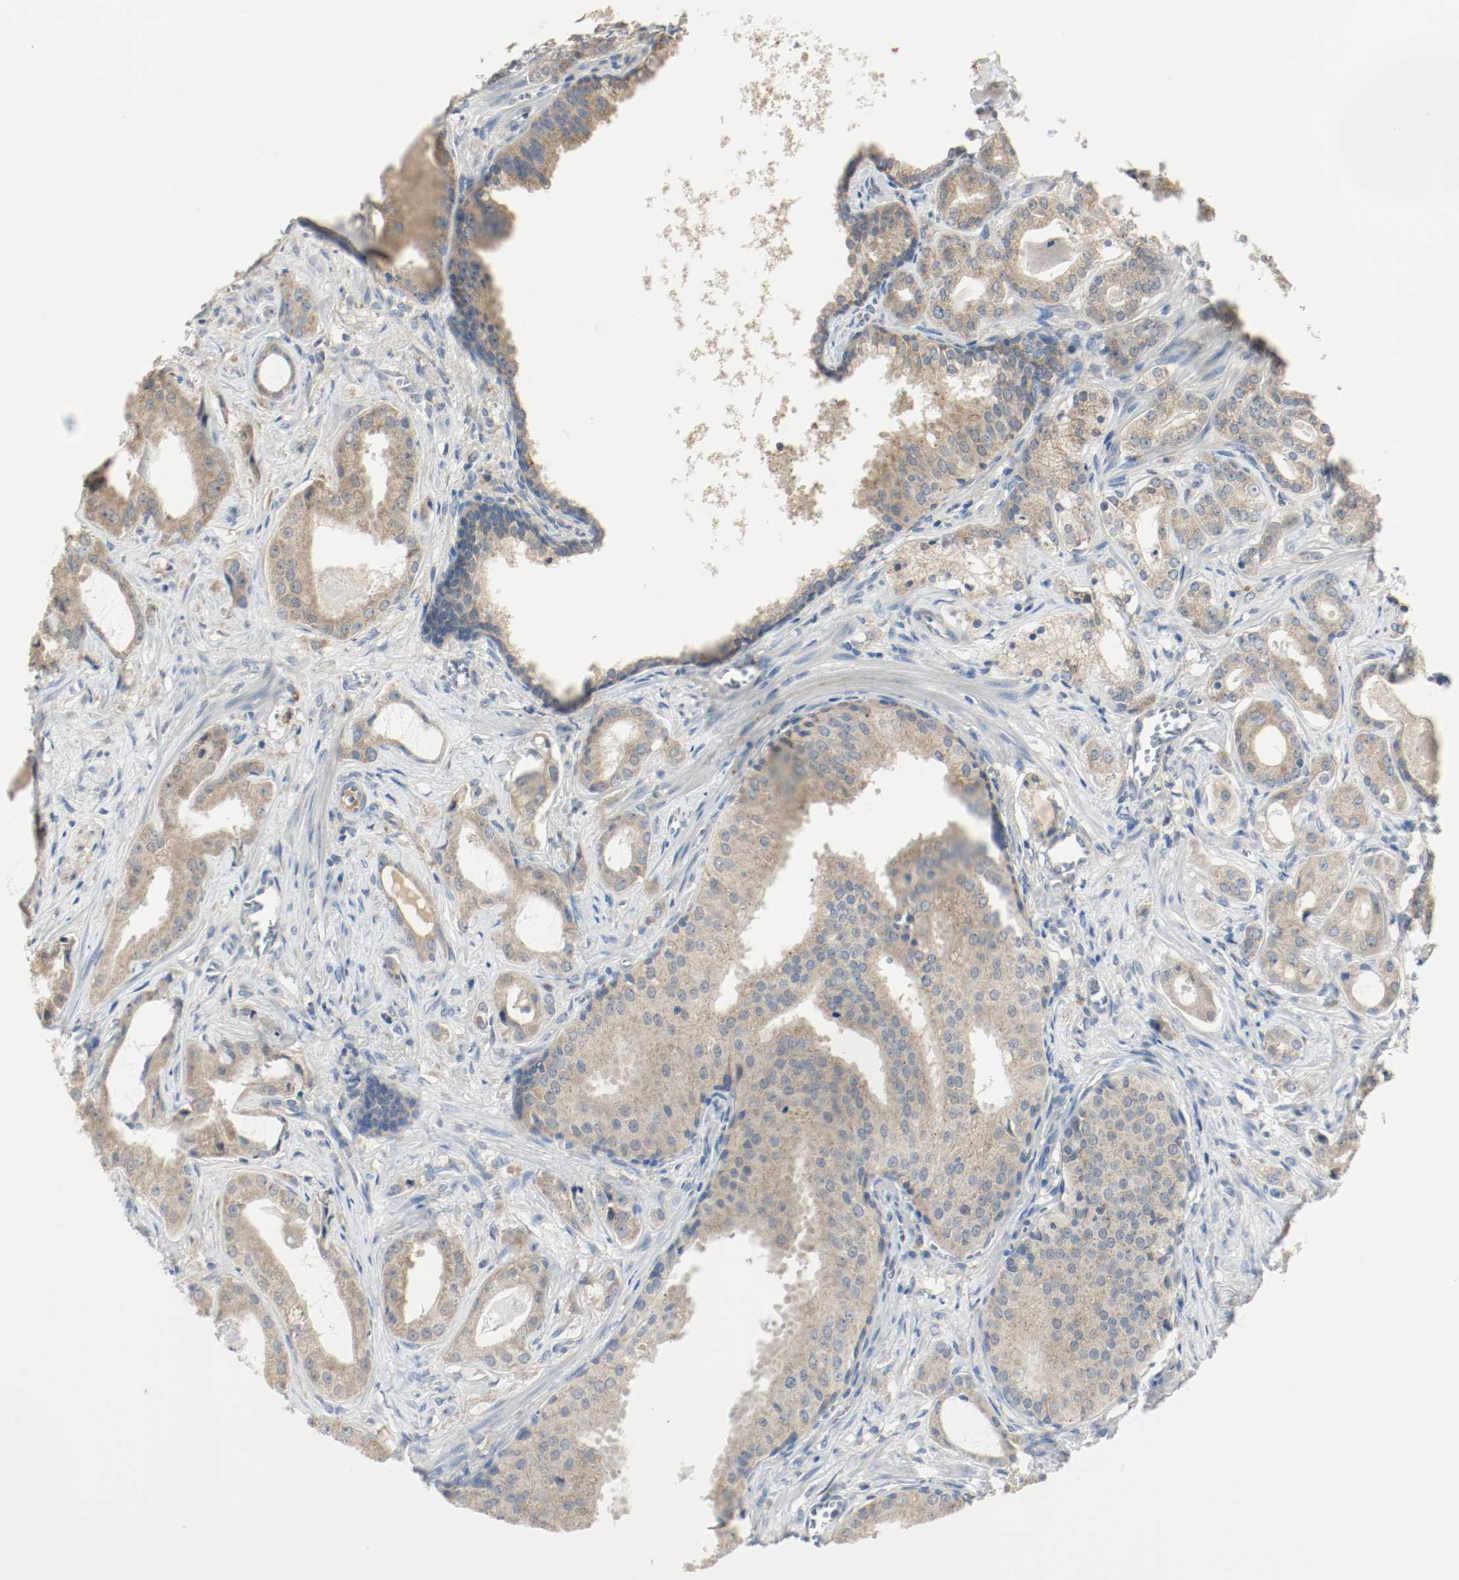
{"staining": {"intensity": "weak", "quantity": ">75%", "location": "cytoplasmic/membranous"}, "tissue": "prostate cancer", "cell_type": "Tumor cells", "image_type": "cancer", "snomed": [{"axis": "morphology", "description": "Adenocarcinoma, Low grade"}, {"axis": "topography", "description": "Prostate"}], "caption": "Immunohistochemistry (IHC) photomicrograph of neoplastic tissue: human prostate cancer stained using immunohistochemistry displays low levels of weak protein expression localized specifically in the cytoplasmic/membranous of tumor cells, appearing as a cytoplasmic/membranous brown color.", "gene": "MELTF", "patient": {"sex": "male", "age": 59}}